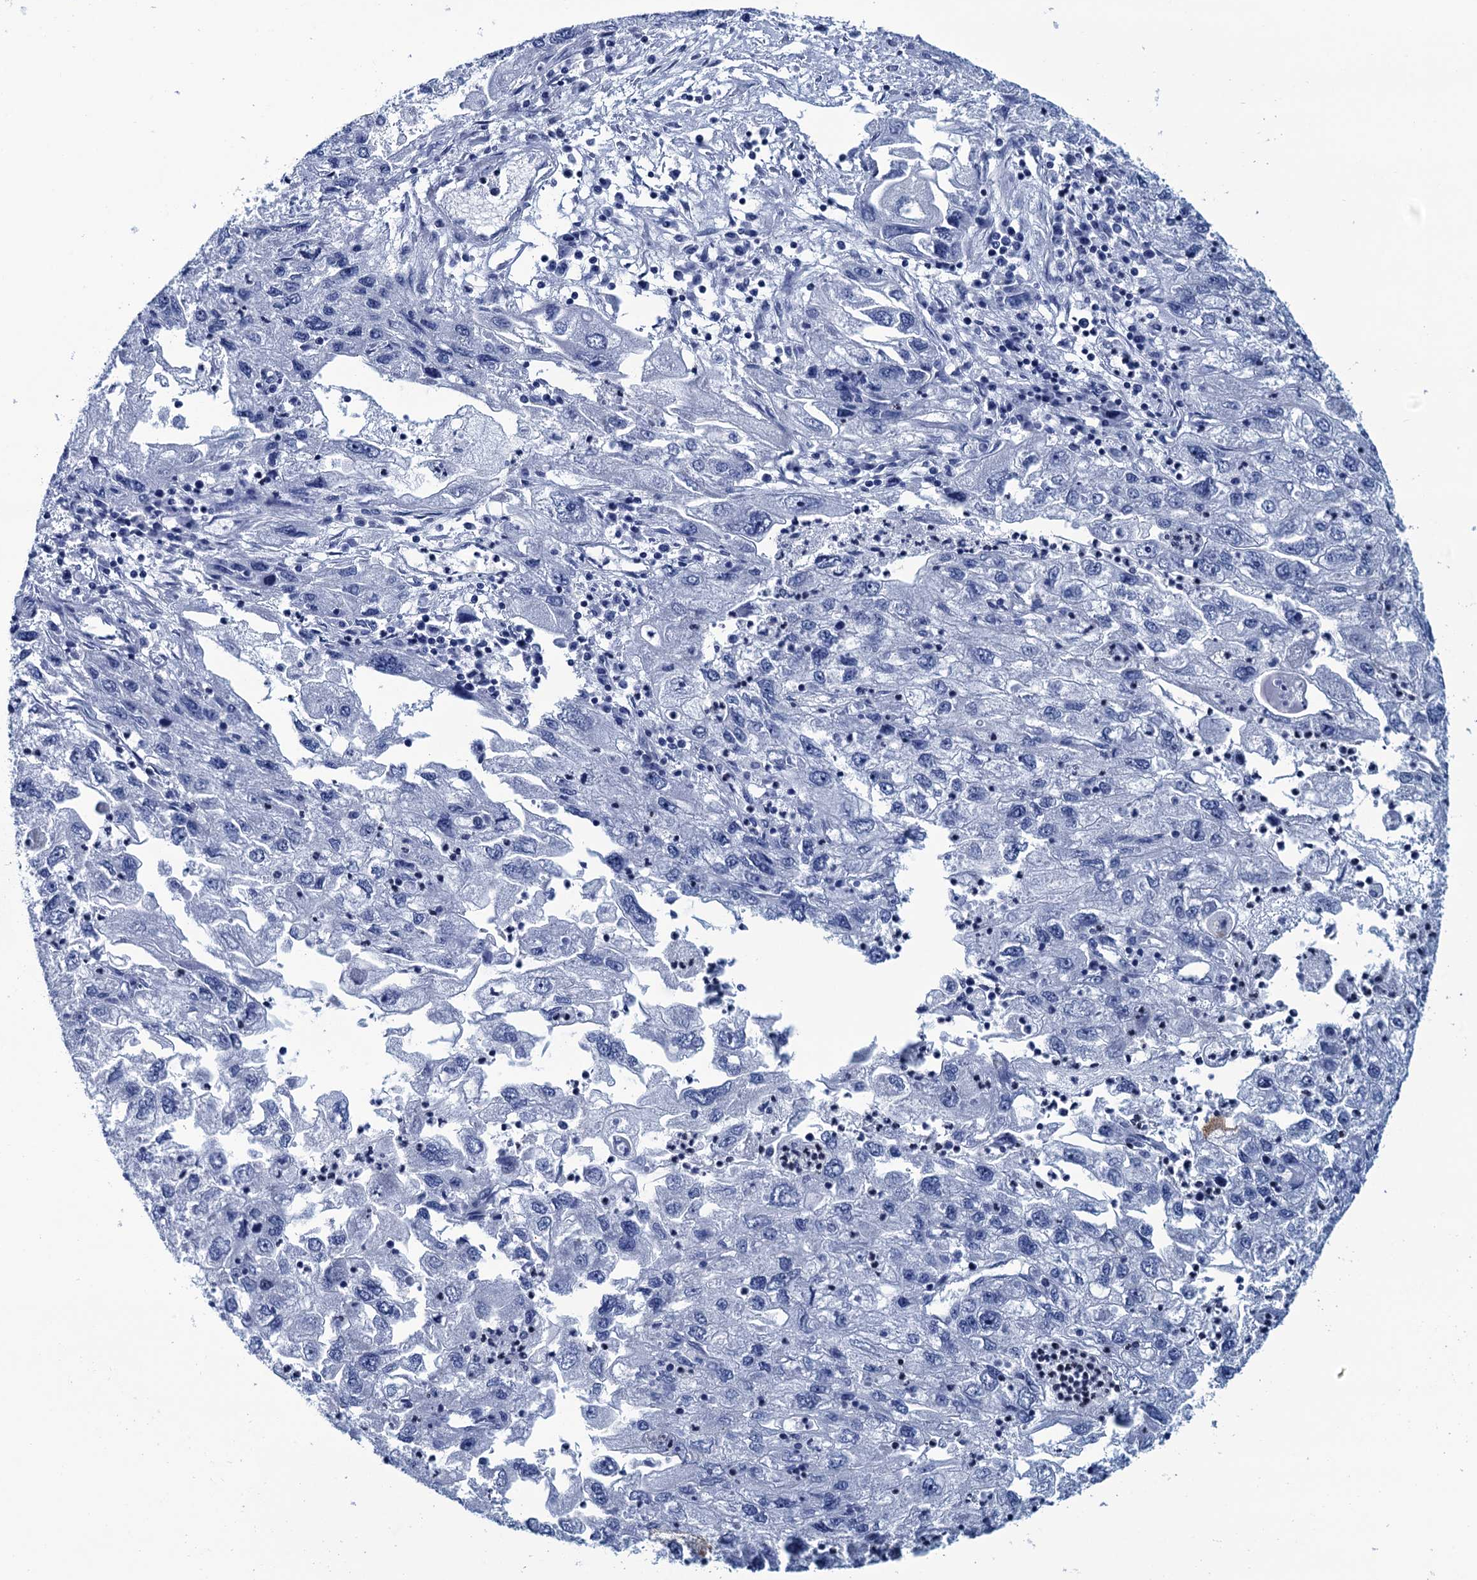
{"staining": {"intensity": "negative", "quantity": "none", "location": "none"}, "tissue": "endometrial cancer", "cell_type": "Tumor cells", "image_type": "cancer", "snomed": [{"axis": "morphology", "description": "Adenocarcinoma, NOS"}, {"axis": "topography", "description": "Endometrium"}], "caption": "The photomicrograph shows no staining of tumor cells in endometrial cancer (adenocarcinoma).", "gene": "RHCG", "patient": {"sex": "female", "age": 49}}